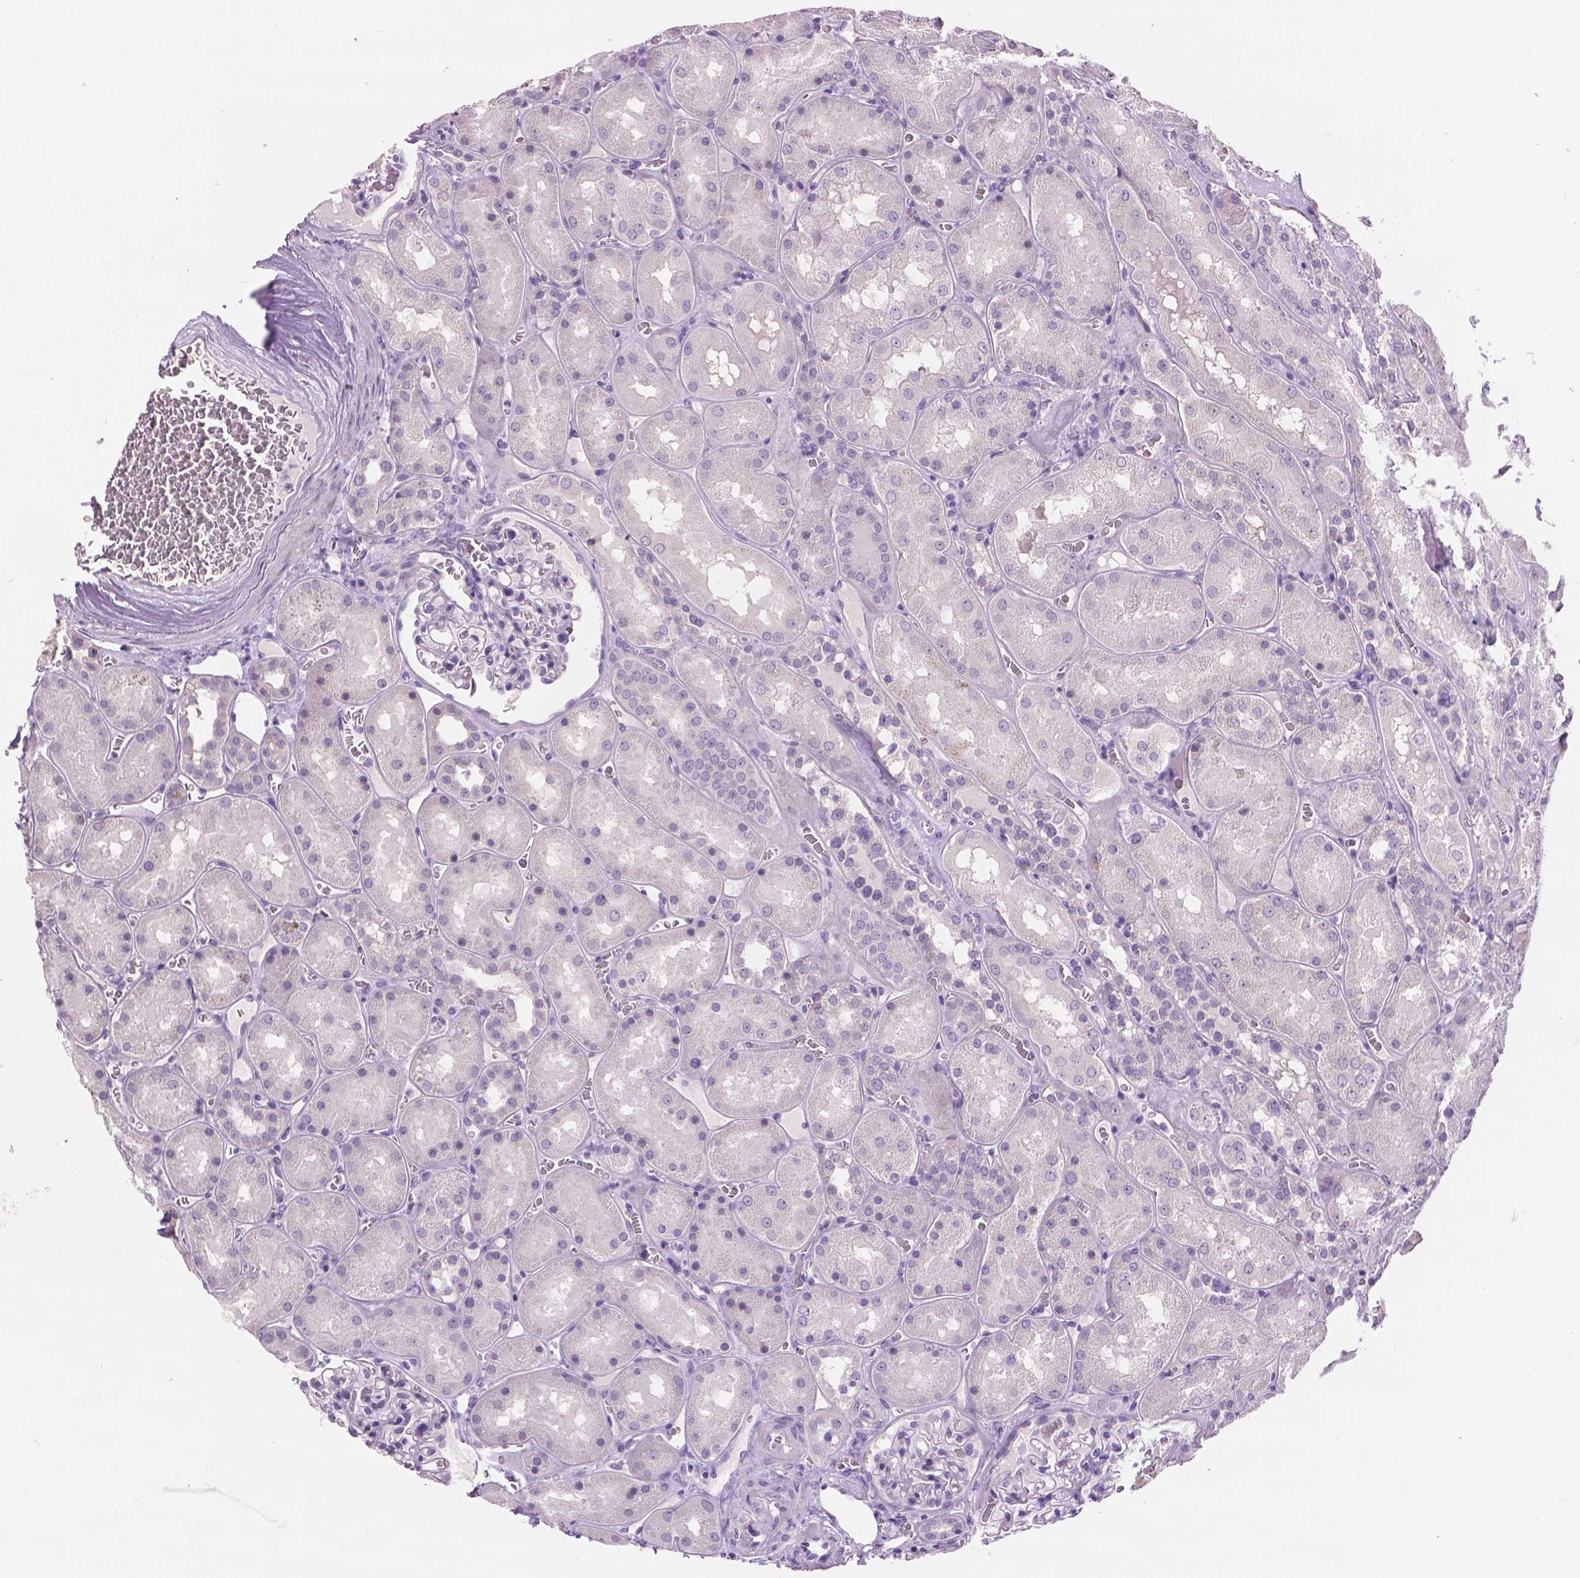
{"staining": {"intensity": "negative", "quantity": "none", "location": "none"}, "tissue": "kidney", "cell_type": "Cells in glomeruli", "image_type": "normal", "snomed": [{"axis": "morphology", "description": "Normal tissue, NOS"}, {"axis": "topography", "description": "Kidney"}], "caption": "Immunohistochemistry image of benign kidney: human kidney stained with DAB (3,3'-diaminobenzidine) reveals no significant protein staining in cells in glomeruli. (DAB immunohistochemistry (IHC) visualized using brightfield microscopy, high magnification).", "gene": "TNNI2", "patient": {"sex": "male", "age": 73}}